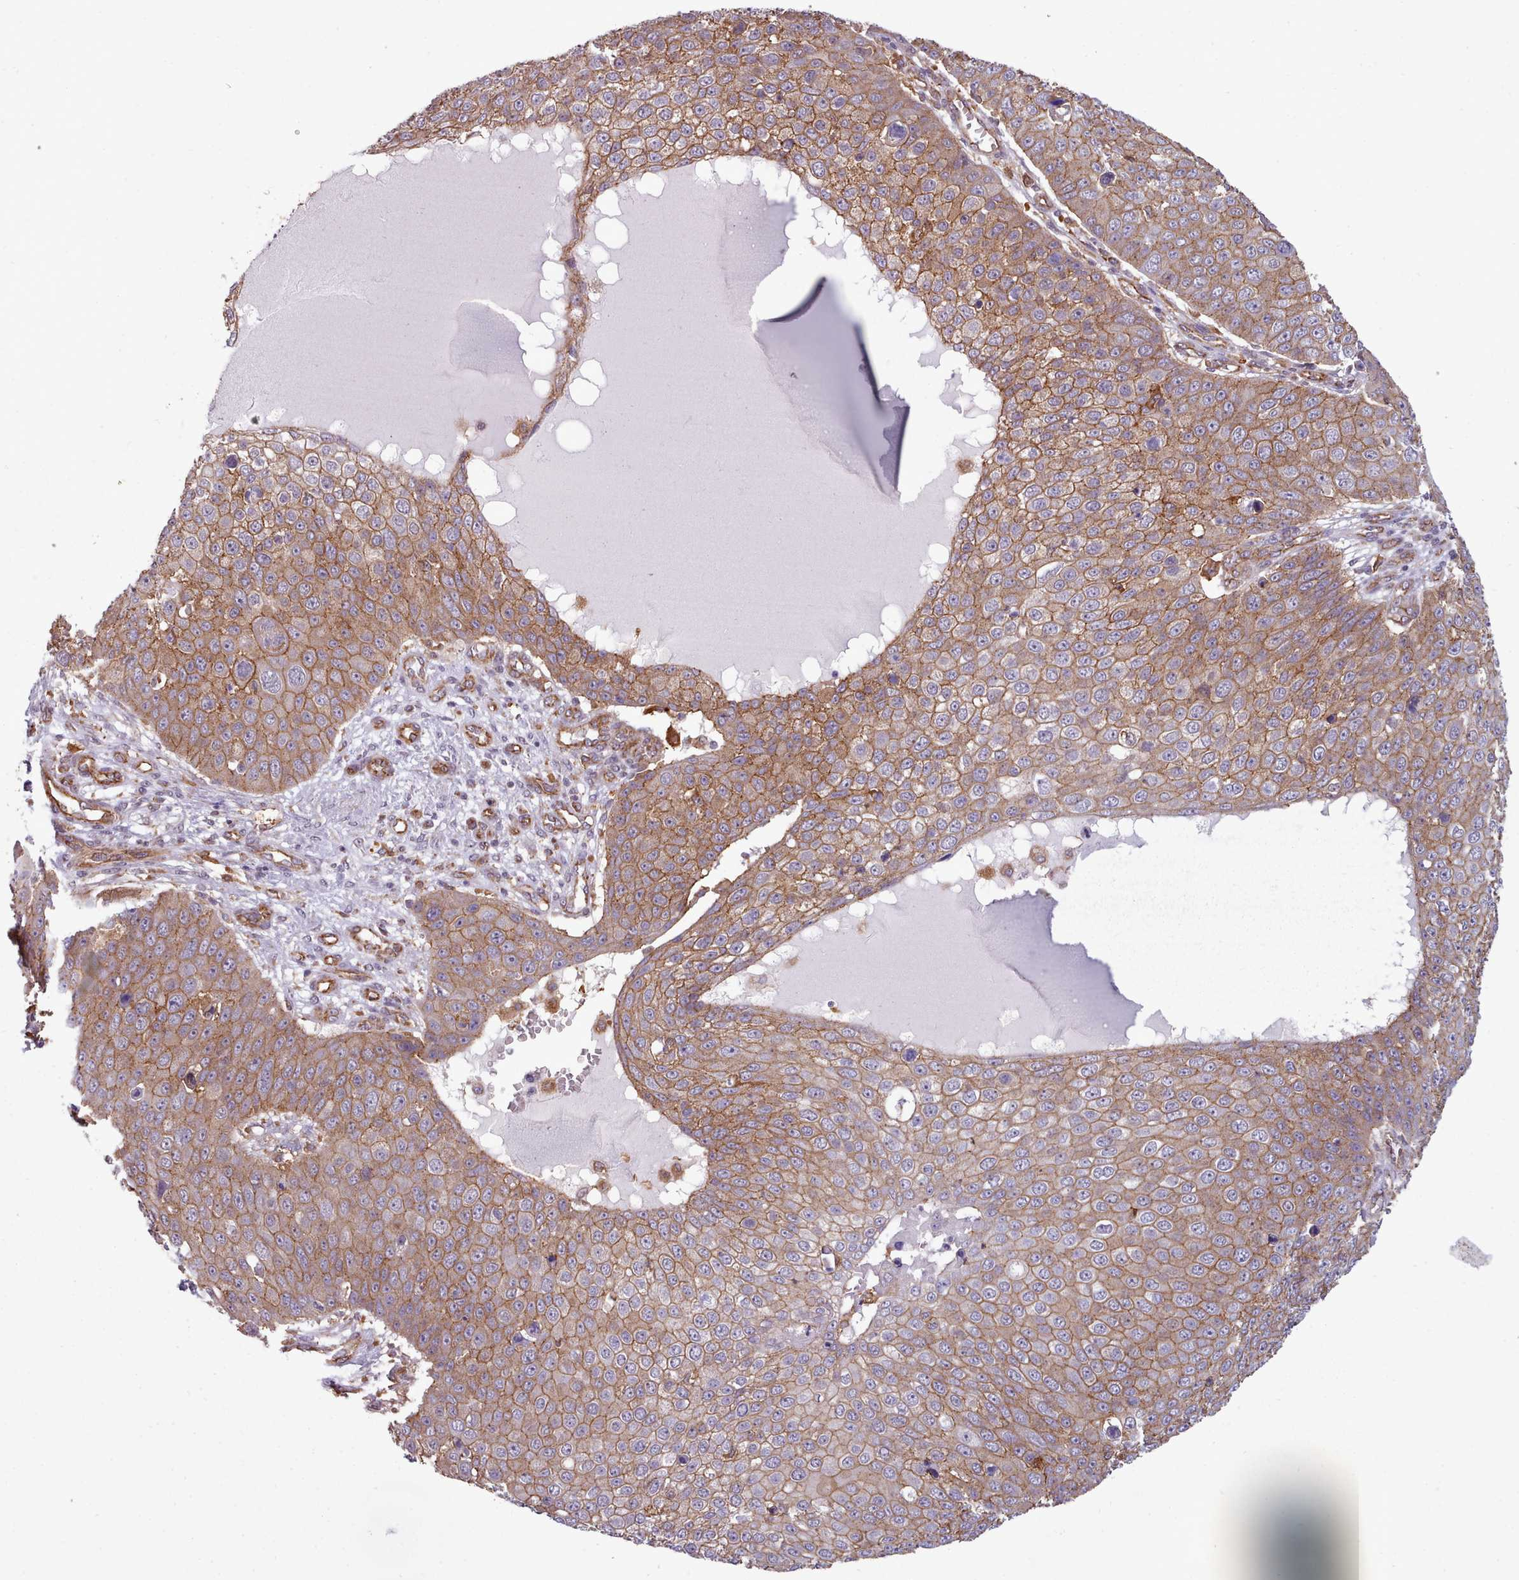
{"staining": {"intensity": "moderate", "quantity": ">75%", "location": "cytoplasmic/membranous"}, "tissue": "skin cancer", "cell_type": "Tumor cells", "image_type": "cancer", "snomed": [{"axis": "morphology", "description": "Squamous cell carcinoma, NOS"}, {"axis": "topography", "description": "Skin"}], "caption": "Protein analysis of squamous cell carcinoma (skin) tissue displays moderate cytoplasmic/membranous positivity in about >75% of tumor cells. The staining was performed using DAB (3,3'-diaminobenzidine) to visualize the protein expression in brown, while the nuclei were stained in blue with hematoxylin (Magnification: 20x).", "gene": "MRPL46", "patient": {"sex": "male", "age": 71}}